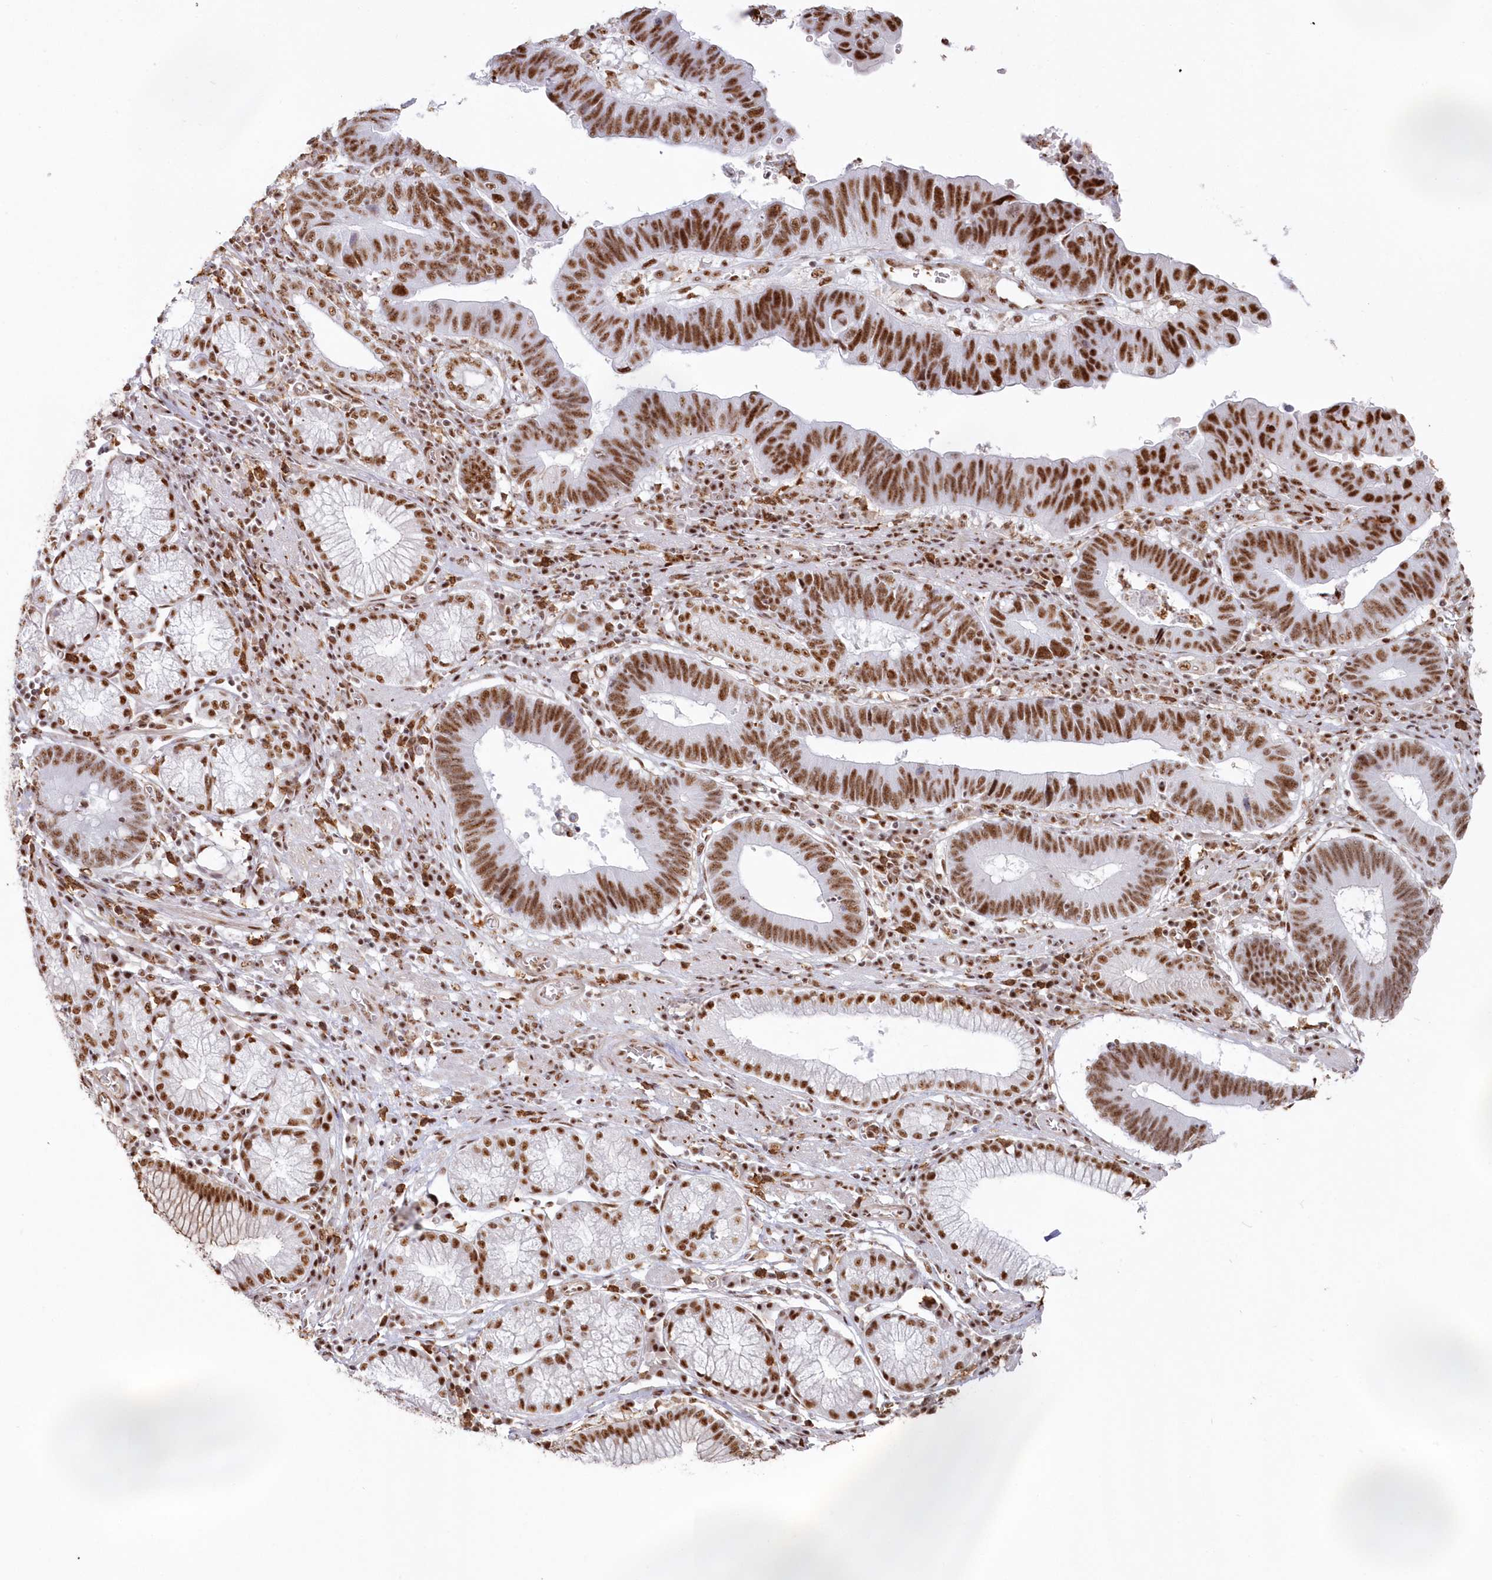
{"staining": {"intensity": "strong", "quantity": ">75%", "location": "nuclear"}, "tissue": "stomach cancer", "cell_type": "Tumor cells", "image_type": "cancer", "snomed": [{"axis": "morphology", "description": "Adenocarcinoma, NOS"}, {"axis": "topography", "description": "Stomach"}], "caption": "This histopathology image shows stomach cancer stained with IHC to label a protein in brown. The nuclear of tumor cells show strong positivity for the protein. Nuclei are counter-stained blue.", "gene": "DDX46", "patient": {"sex": "male", "age": 59}}